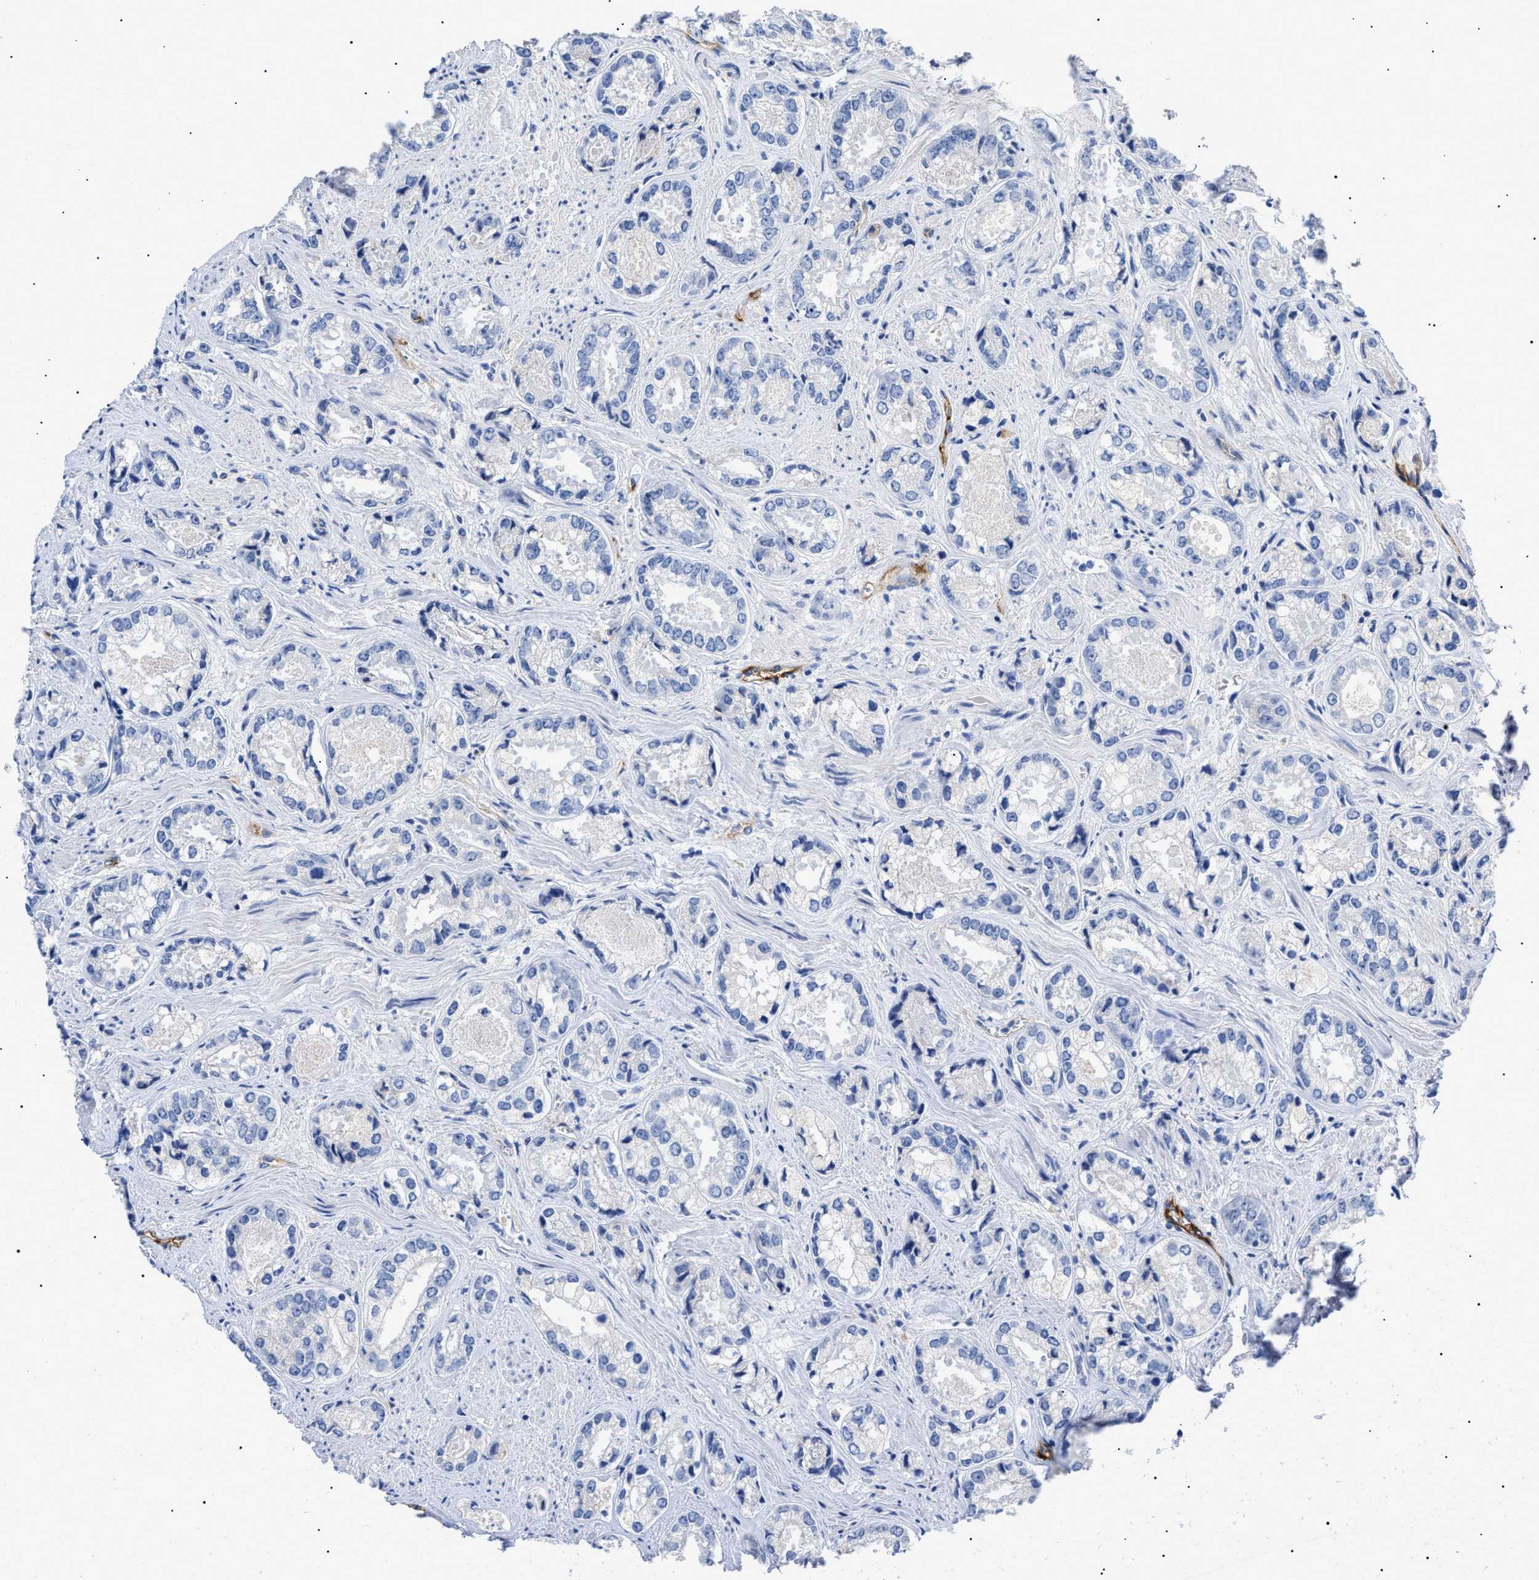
{"staining": {"intensity": "negative", "quantity": "none", "location": "none"}, "tissue": "prostate cancer", "cell_type": "Tumor cells", "image_type": "cancer", "snomed": [{"axis": "morphology", "description": "Adenocarcinoma, High grade"}, {"axis": "topography", "description": "Prostate"}], "caption": "Prostate cancer (high-grade adenocarcinoma) stained for a protein using IHC reveals no positivity tumor cells.", "gene": "ACKR1", "patient": {"sex": "male", "age": 61}}